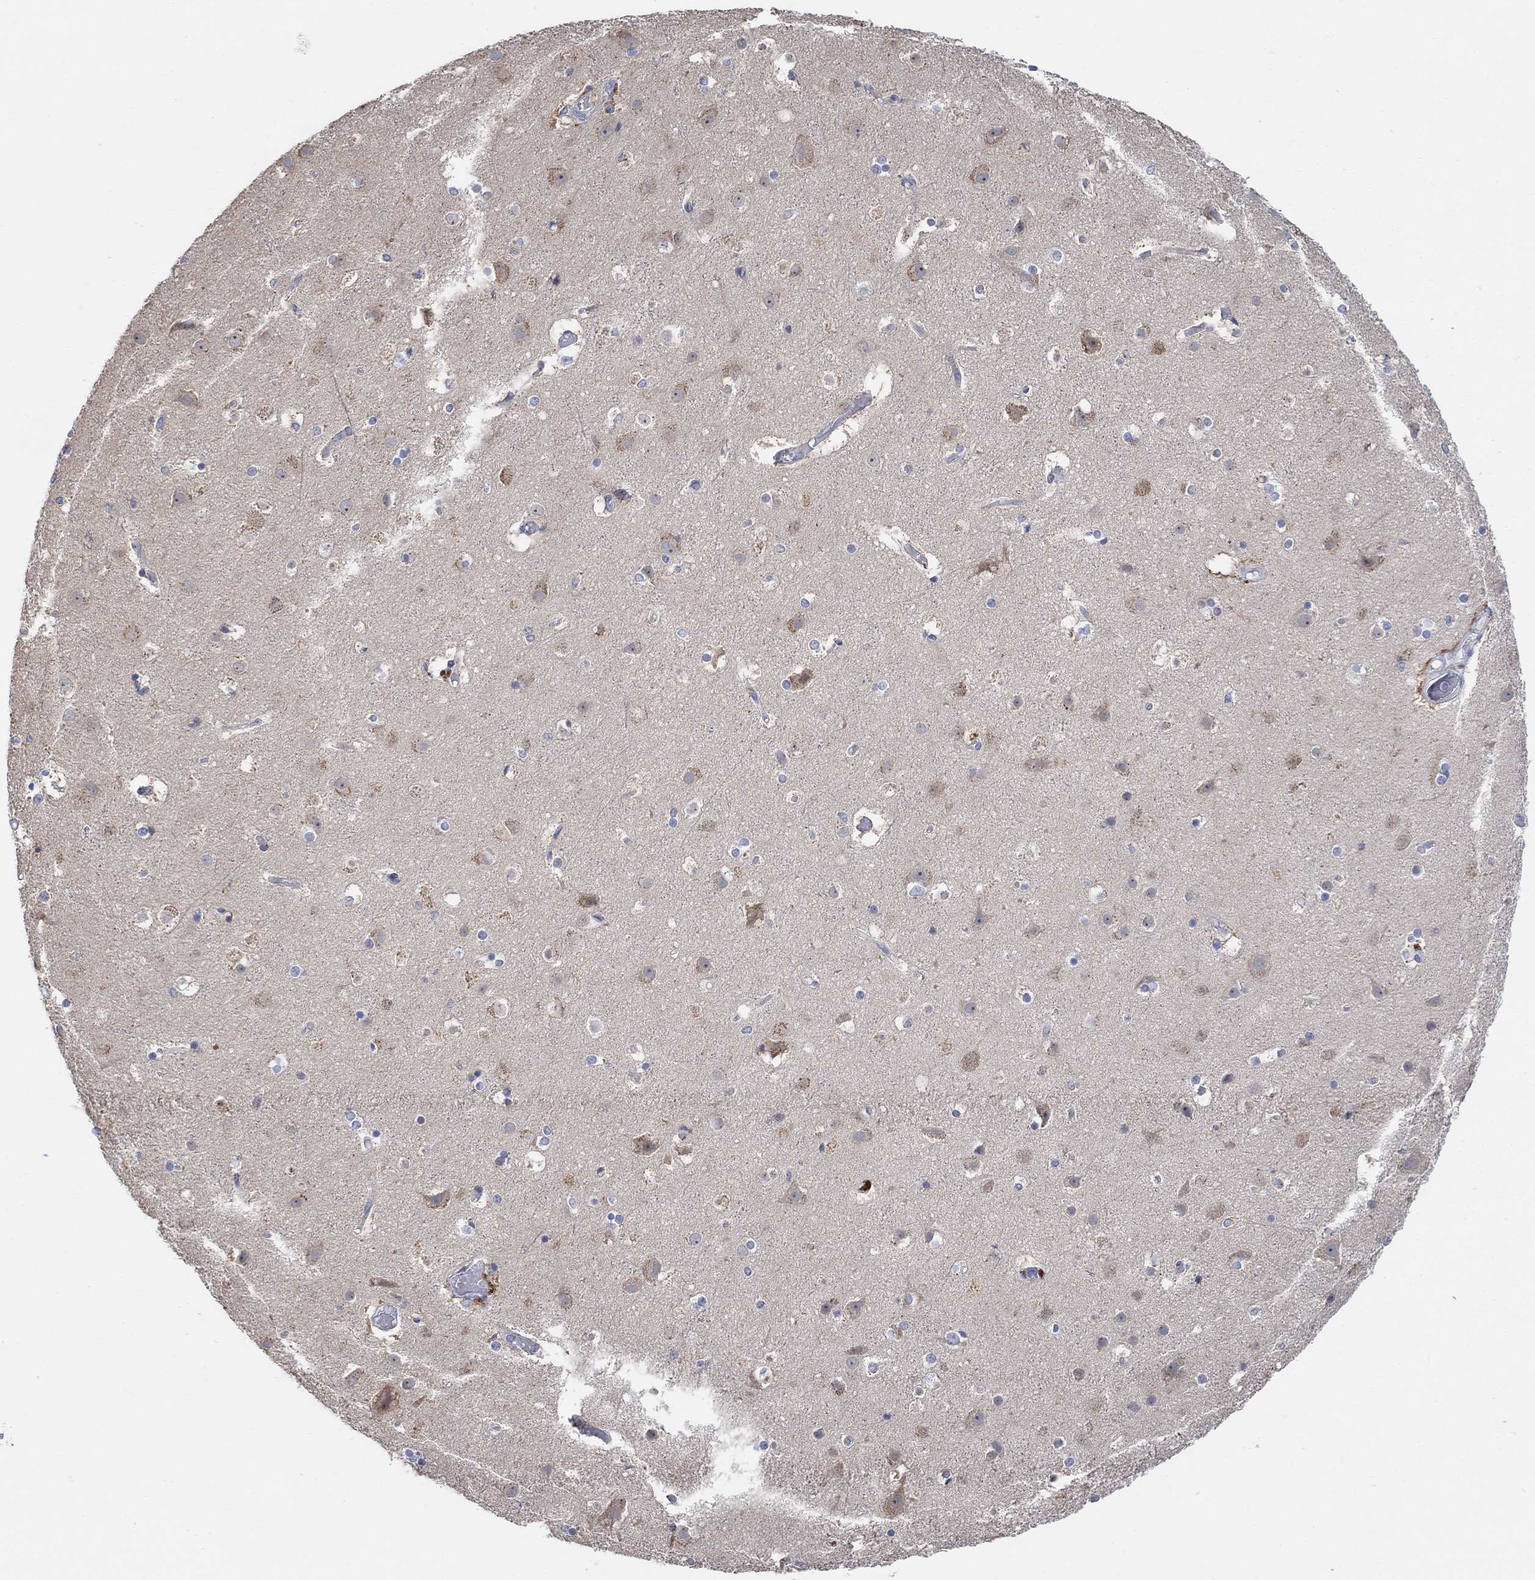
{"staining": {"intensity": "negative", "quantity": "none", "location": "none"}, "tissue": "cerebral cortex", "cell_type": "Endothelial cells", "image_type": "normal", "snomed": [{"axis": "morphology", "description": "Normal tissue, NOS"}, {"axis": "topography", "description": "Cerebral cortex"}], "caption": "High power microscopy histopathology image of an IHC histopathology image of normal cerebral cortex, revealing no significant positivity in endothelial cells.", "gene": "CNTF", "patient": {"sex": "female", "age": 52}}